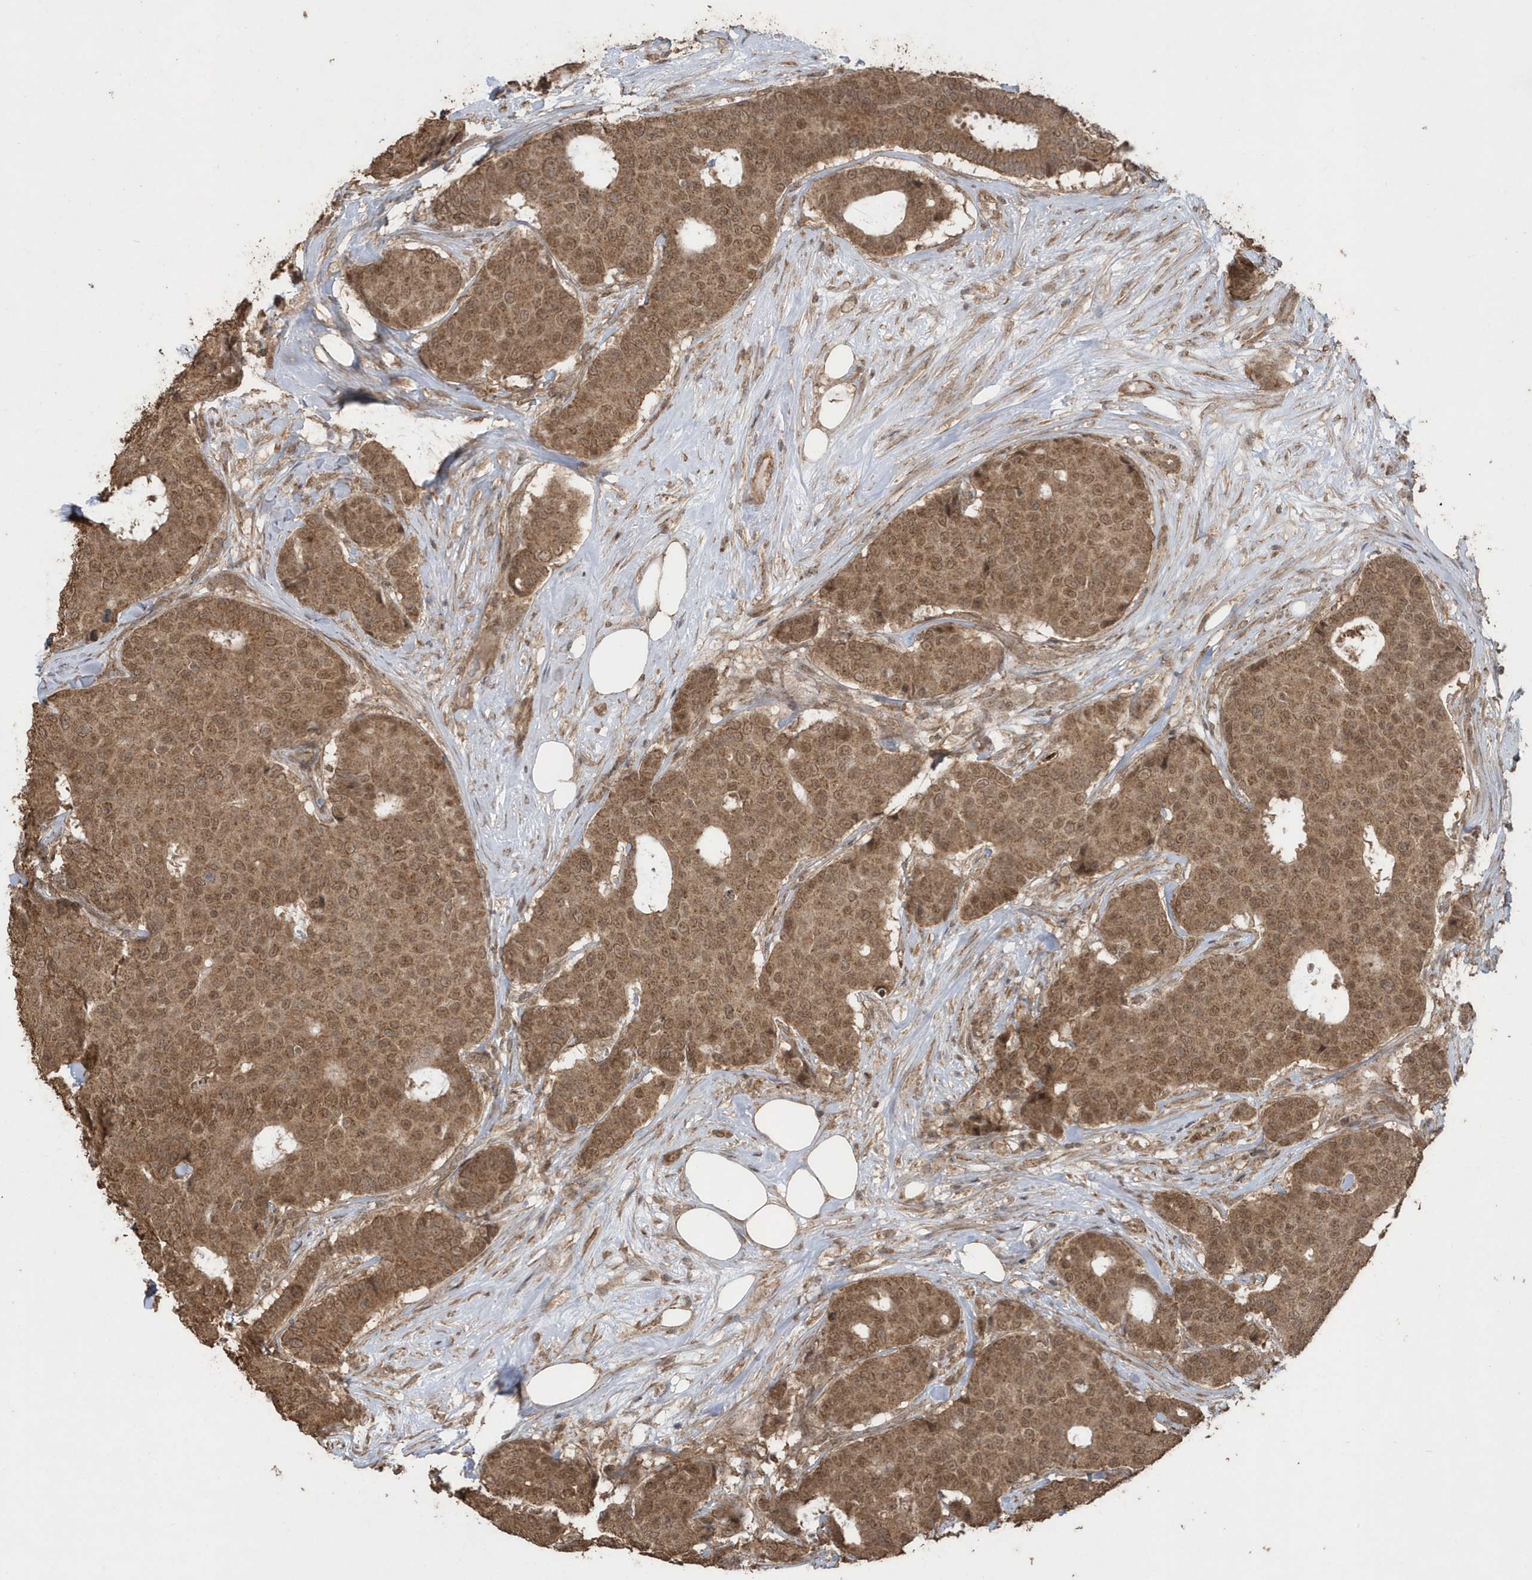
{"staining": {"intensity": "moderate", "quantity": ">75%", "location": "cytoplasmic/membranous,nuclear"}, "tissue": "breast cancer", "cell_type": "Tumor cells", "image_type": "cancer", "snomed": [{"axis": "morphology", "description": "Duct carcinoma"}, {"axis": "topography", "description": "Breast"}], "caption": "Protein staining shows moderate cytoplasmic/membranous and nuclear expression in about >75% of tumor cells in breast intraductal carcinoma.", "gene": "PAXBP1", "patient": {"sex": "female", "age": 75}}